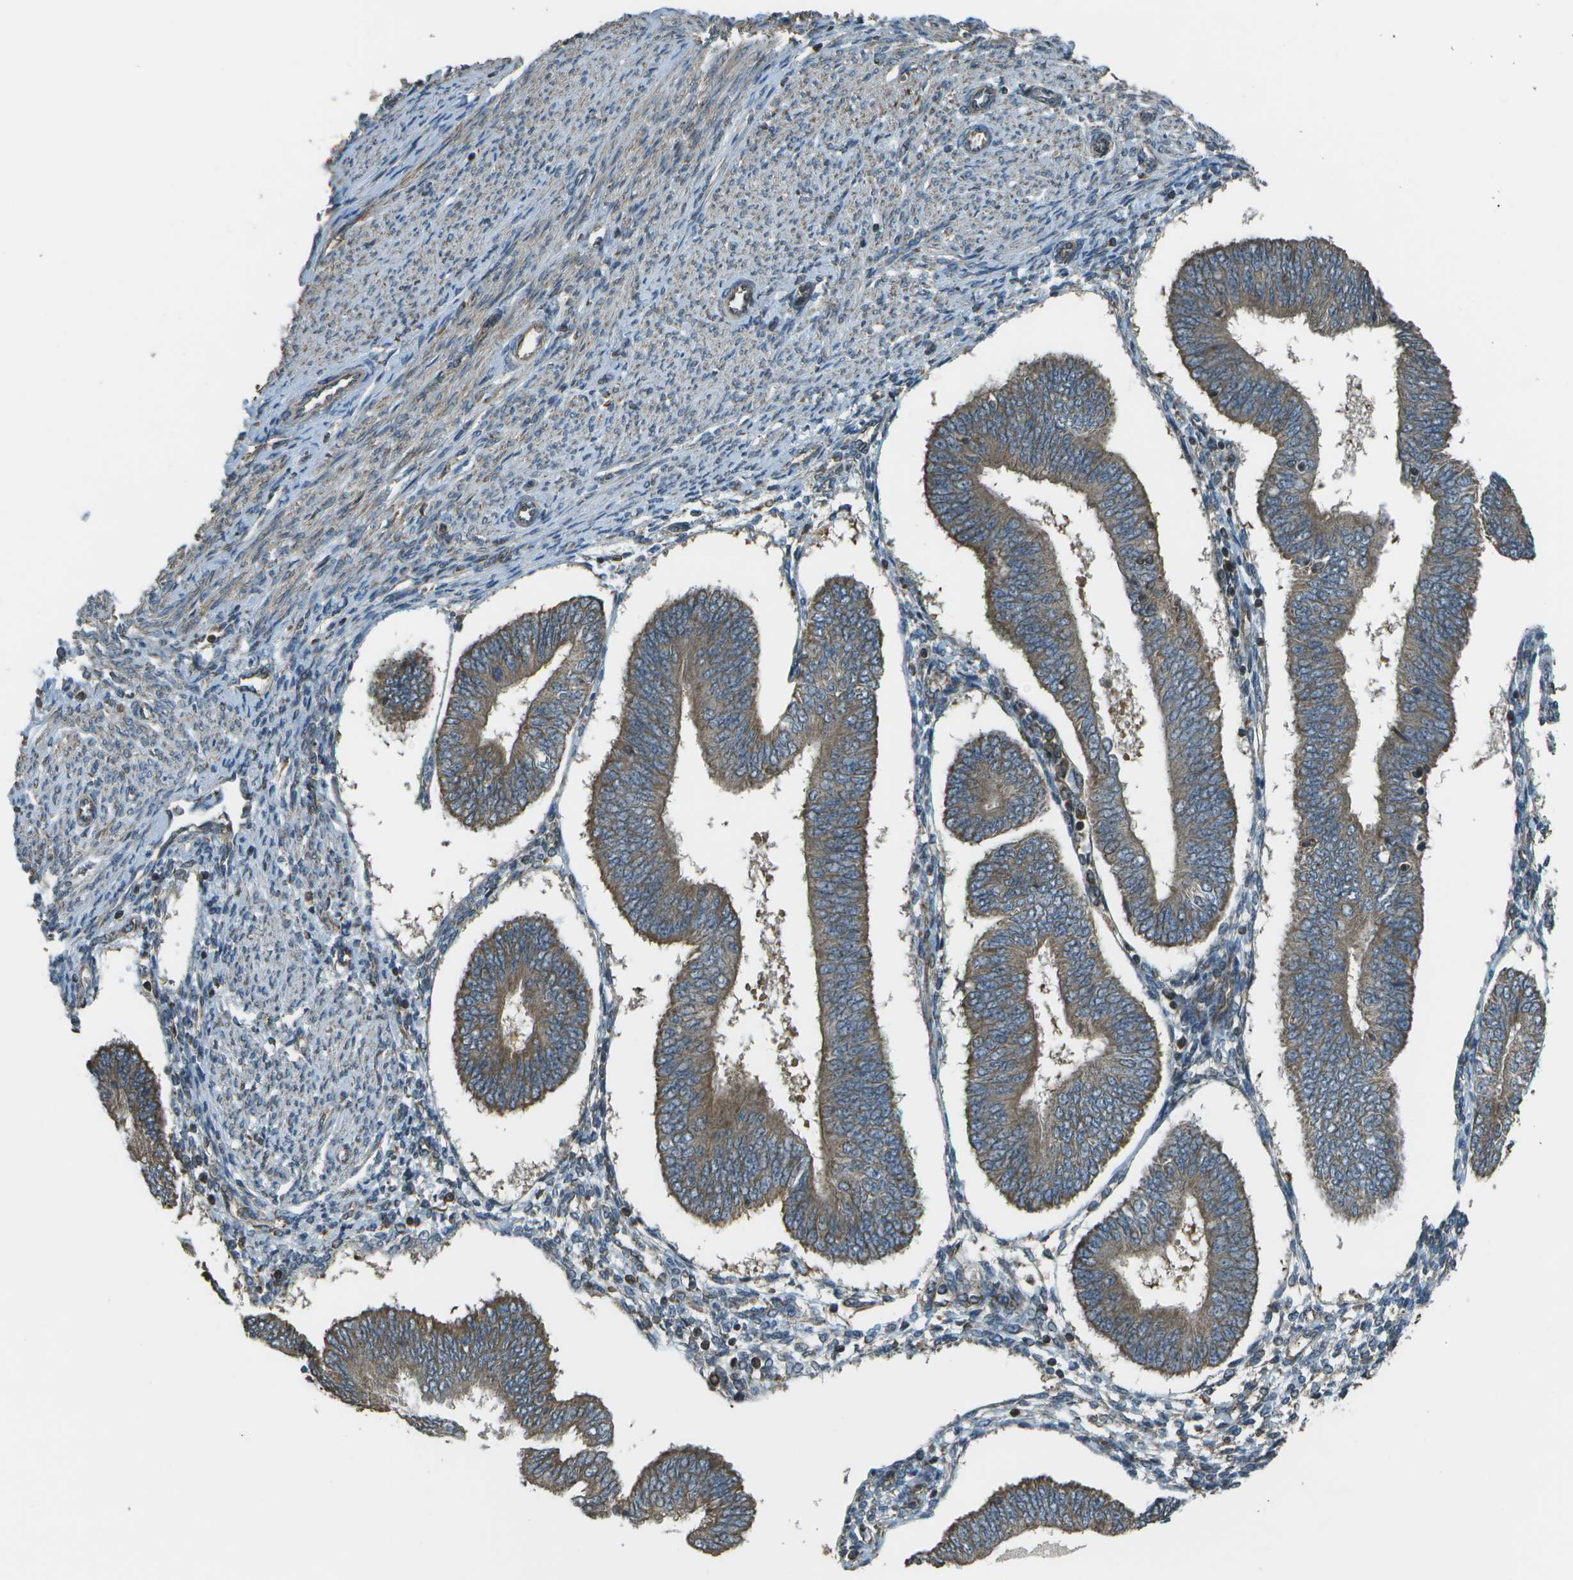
{"staining": {"intensity": "moderate", "quantity": ">75%", "location": "cytoplasmic/membranous"}, "tissue": "endometrial cancer", "cell_type": "Tumor cells", "image_type": "cancer", "snomed": [{"axis": "morphology", "description": "Adenocarcinoma, NOS"}, {"axis": "topography", "description": "Endometrium"}], "caption": "Endometrial adenocarcinoma stained with immunohistochemistry (IHC) exhibits moderate cytoplasmic/membranous positivity in approximately >75% of tumor cells. The protein of interest is stained brown, and the nuclei are stained in blue (DAB IHC with brightfield microscopy, high magnification).", "gene": "PLPBP", "patient": {"sex": "female", "age": 58}}